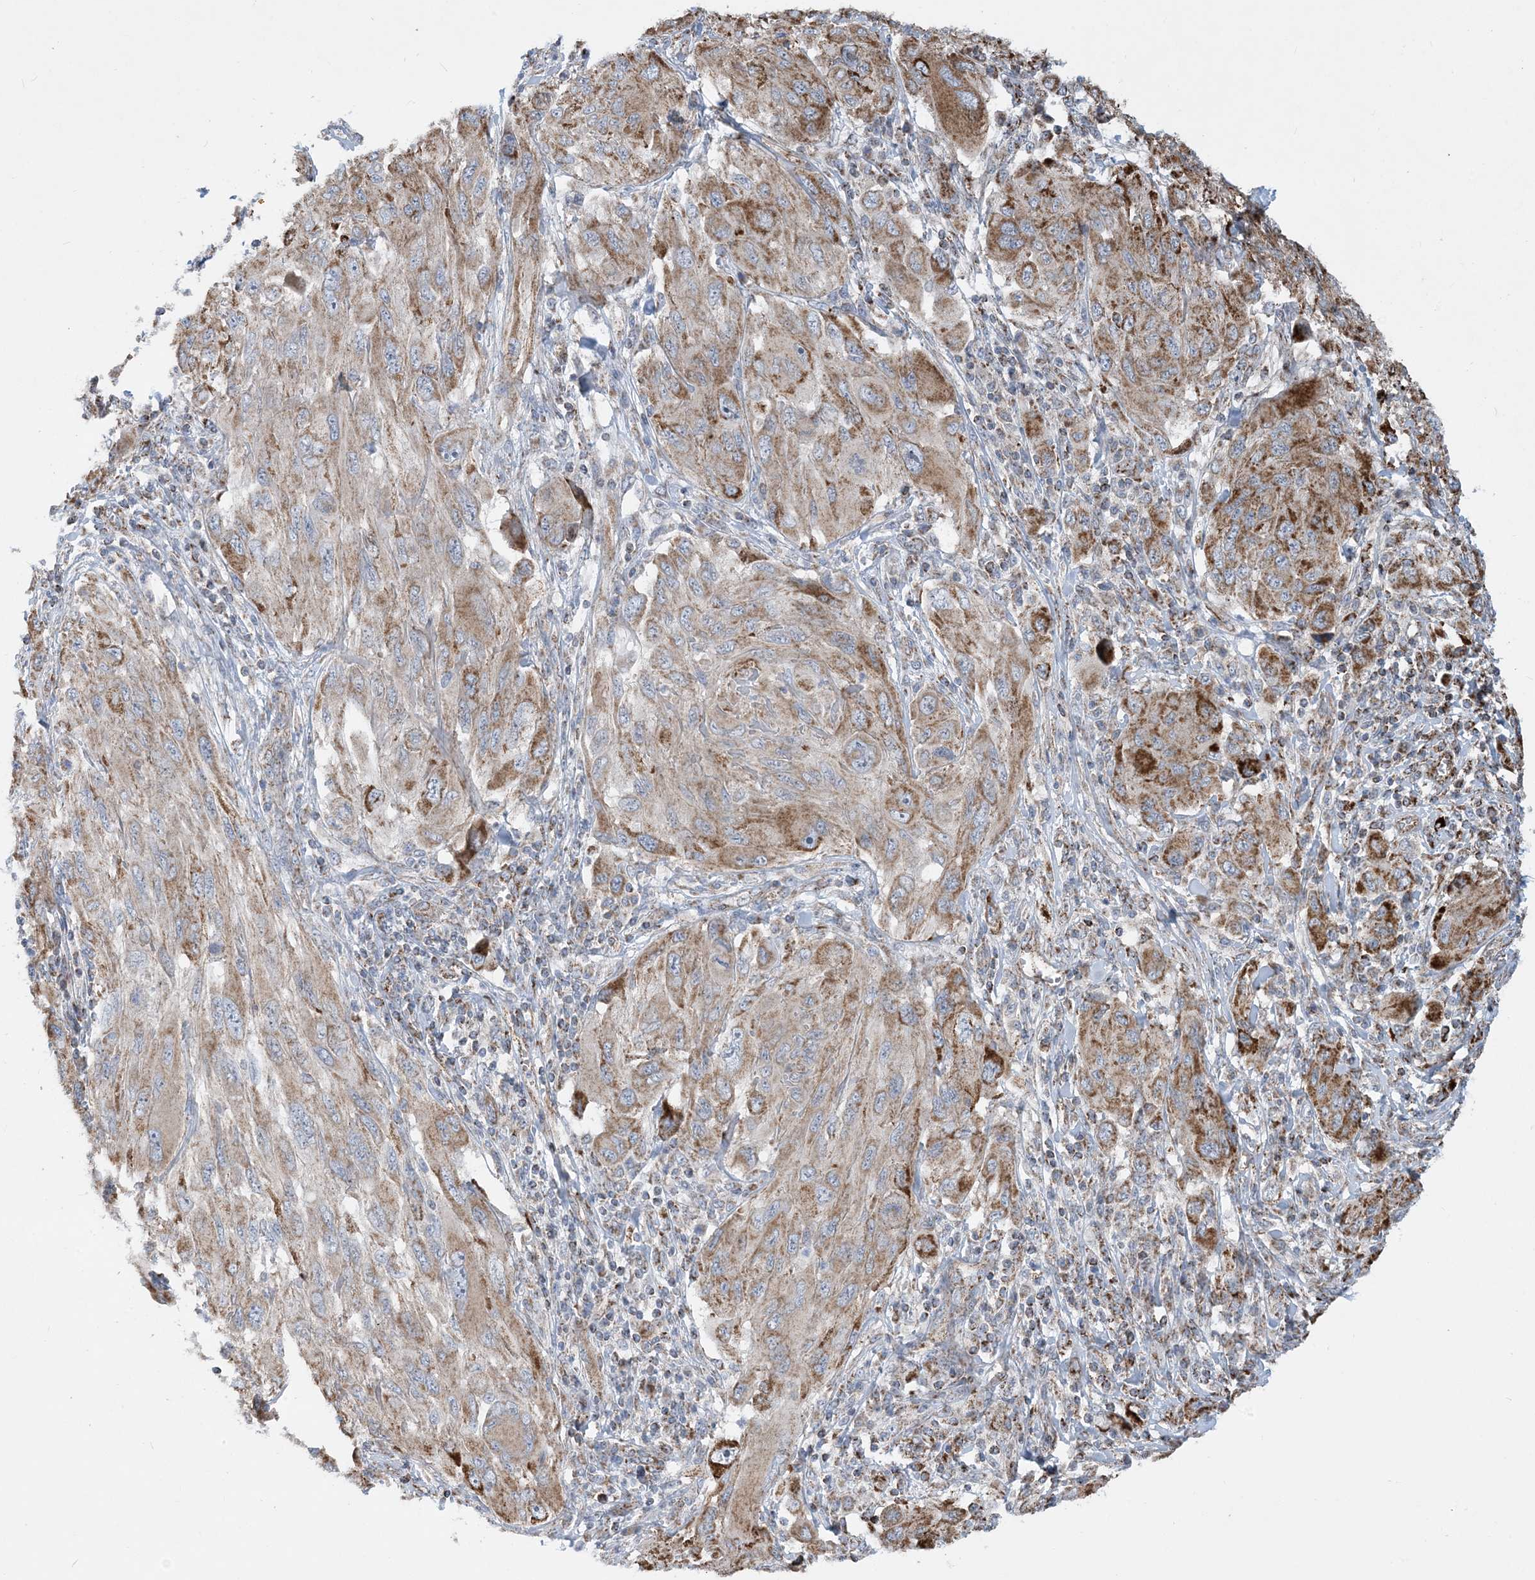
{"staining": {"intensity": "moderate", "quantity": ">75%", "location": "cytoplasmic/membranous"}, "tissue": "melanoma", "cell_type": "Tumor cells", "image_type": "cancer", "snomed": [{"axis": "morphology", "description": "Malignant melanoma, NOS"}, {"axis": "topography", "description": "Skin"}], "caption": "Immunohistochemical staining of malignant melanoma displays moderate cytoplasmic/membranous protein positivity in about >75% of tumor cells.", "gene": "PCDHGA1", "patient": {"sex": "female", "age": 91}}